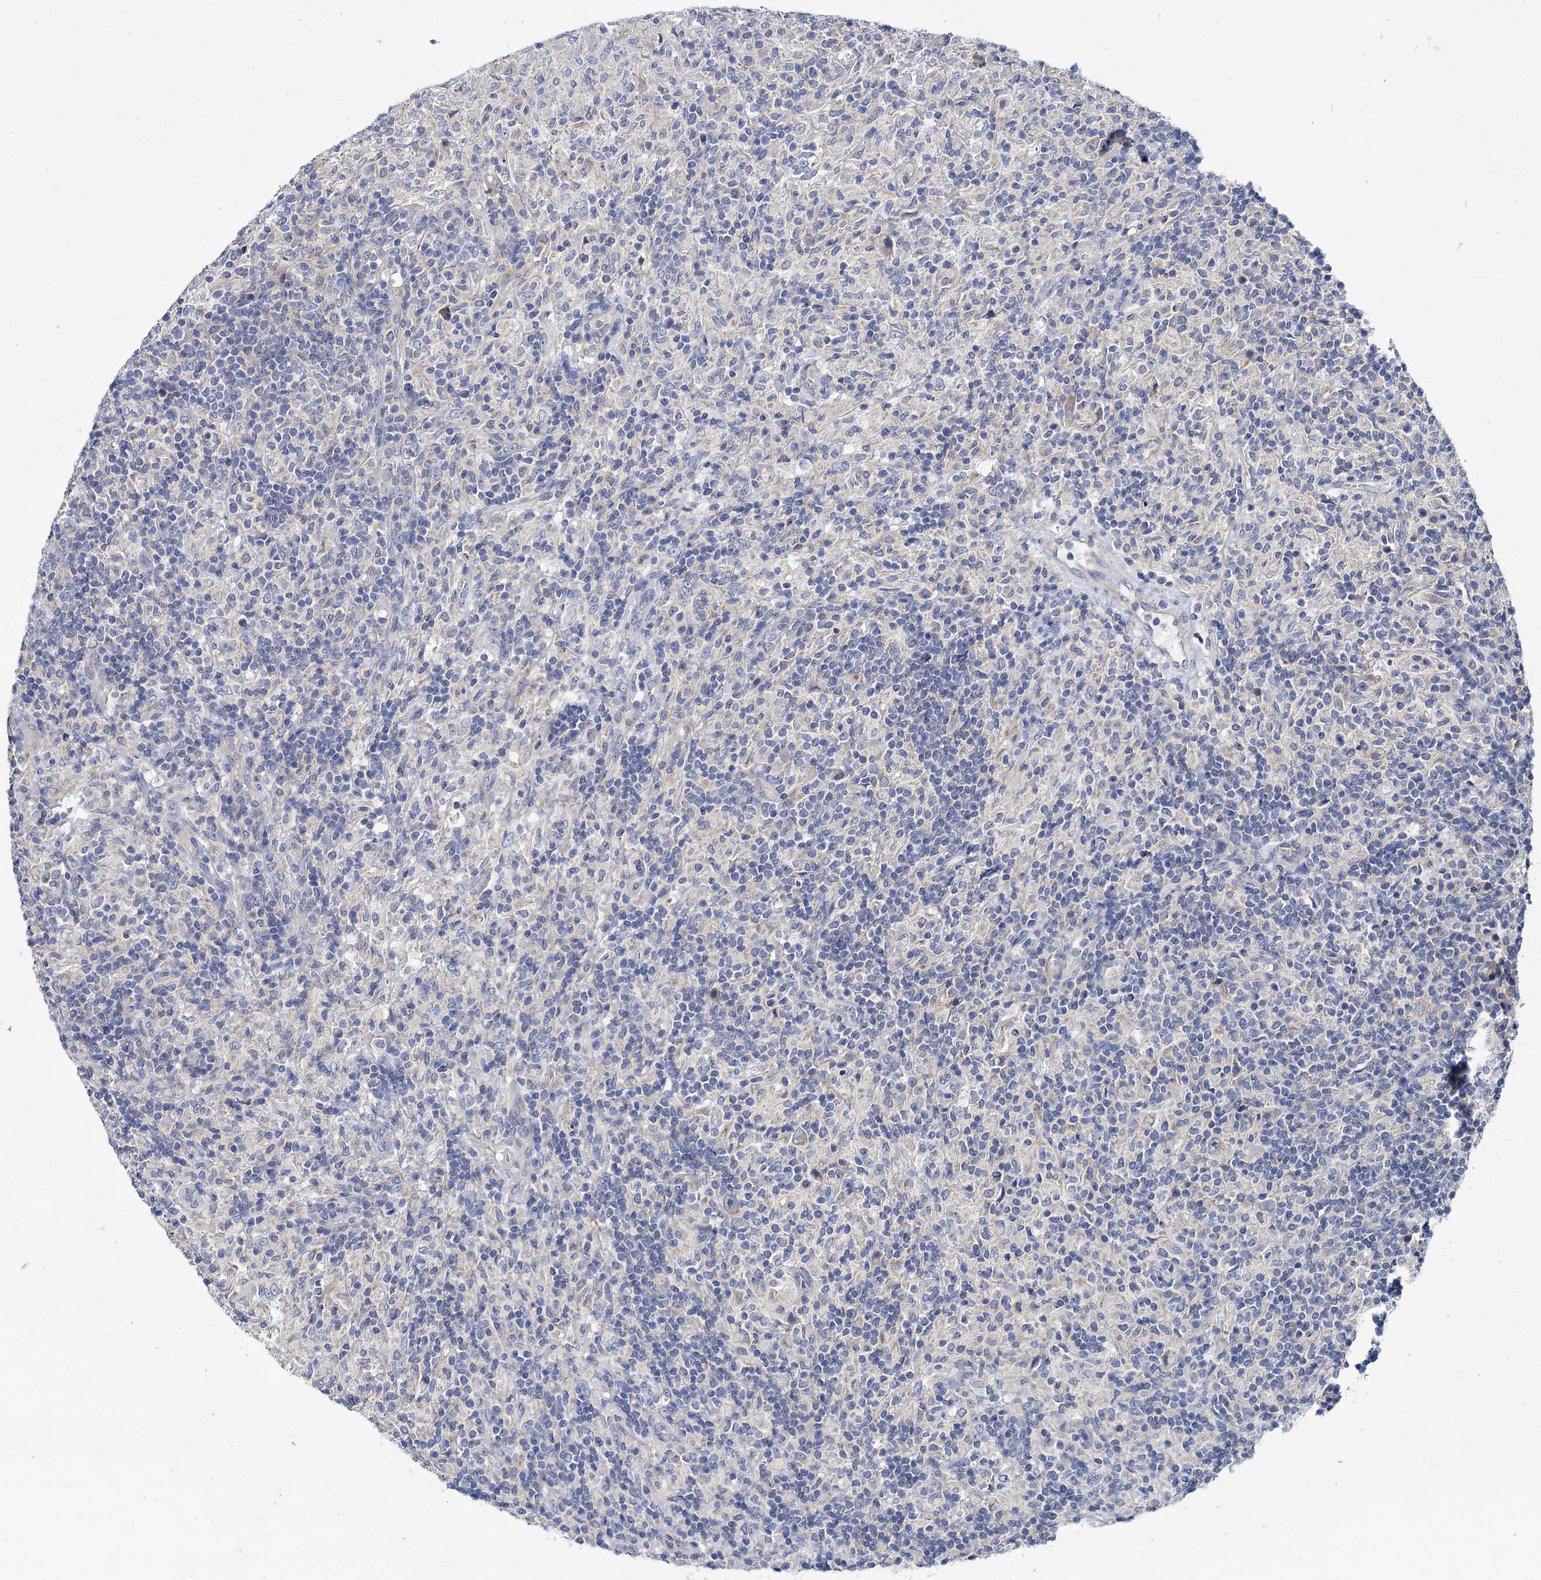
{"staining": {"intensity": "negative", "quantity": "none", "location": "none"}, "tissue": "lymphoma", "cell_type": "Tumor cells", "image_type": "cancer", "snomed": [{"axis": "morphology", "description": "Hodgkin's disease, NOS"}, {"axis": "topography", "description": "Lymph node"}], "caption": "IHC of human Hodgkin's disease reveals no expression in tumor cells. (DAB (3,3'-diaminobenzidine) immunohistochemistry visualized using brightfield microscopy, high magnification).", "gene": "PANX2", "patient": {"sex": "male", "age": 70}}